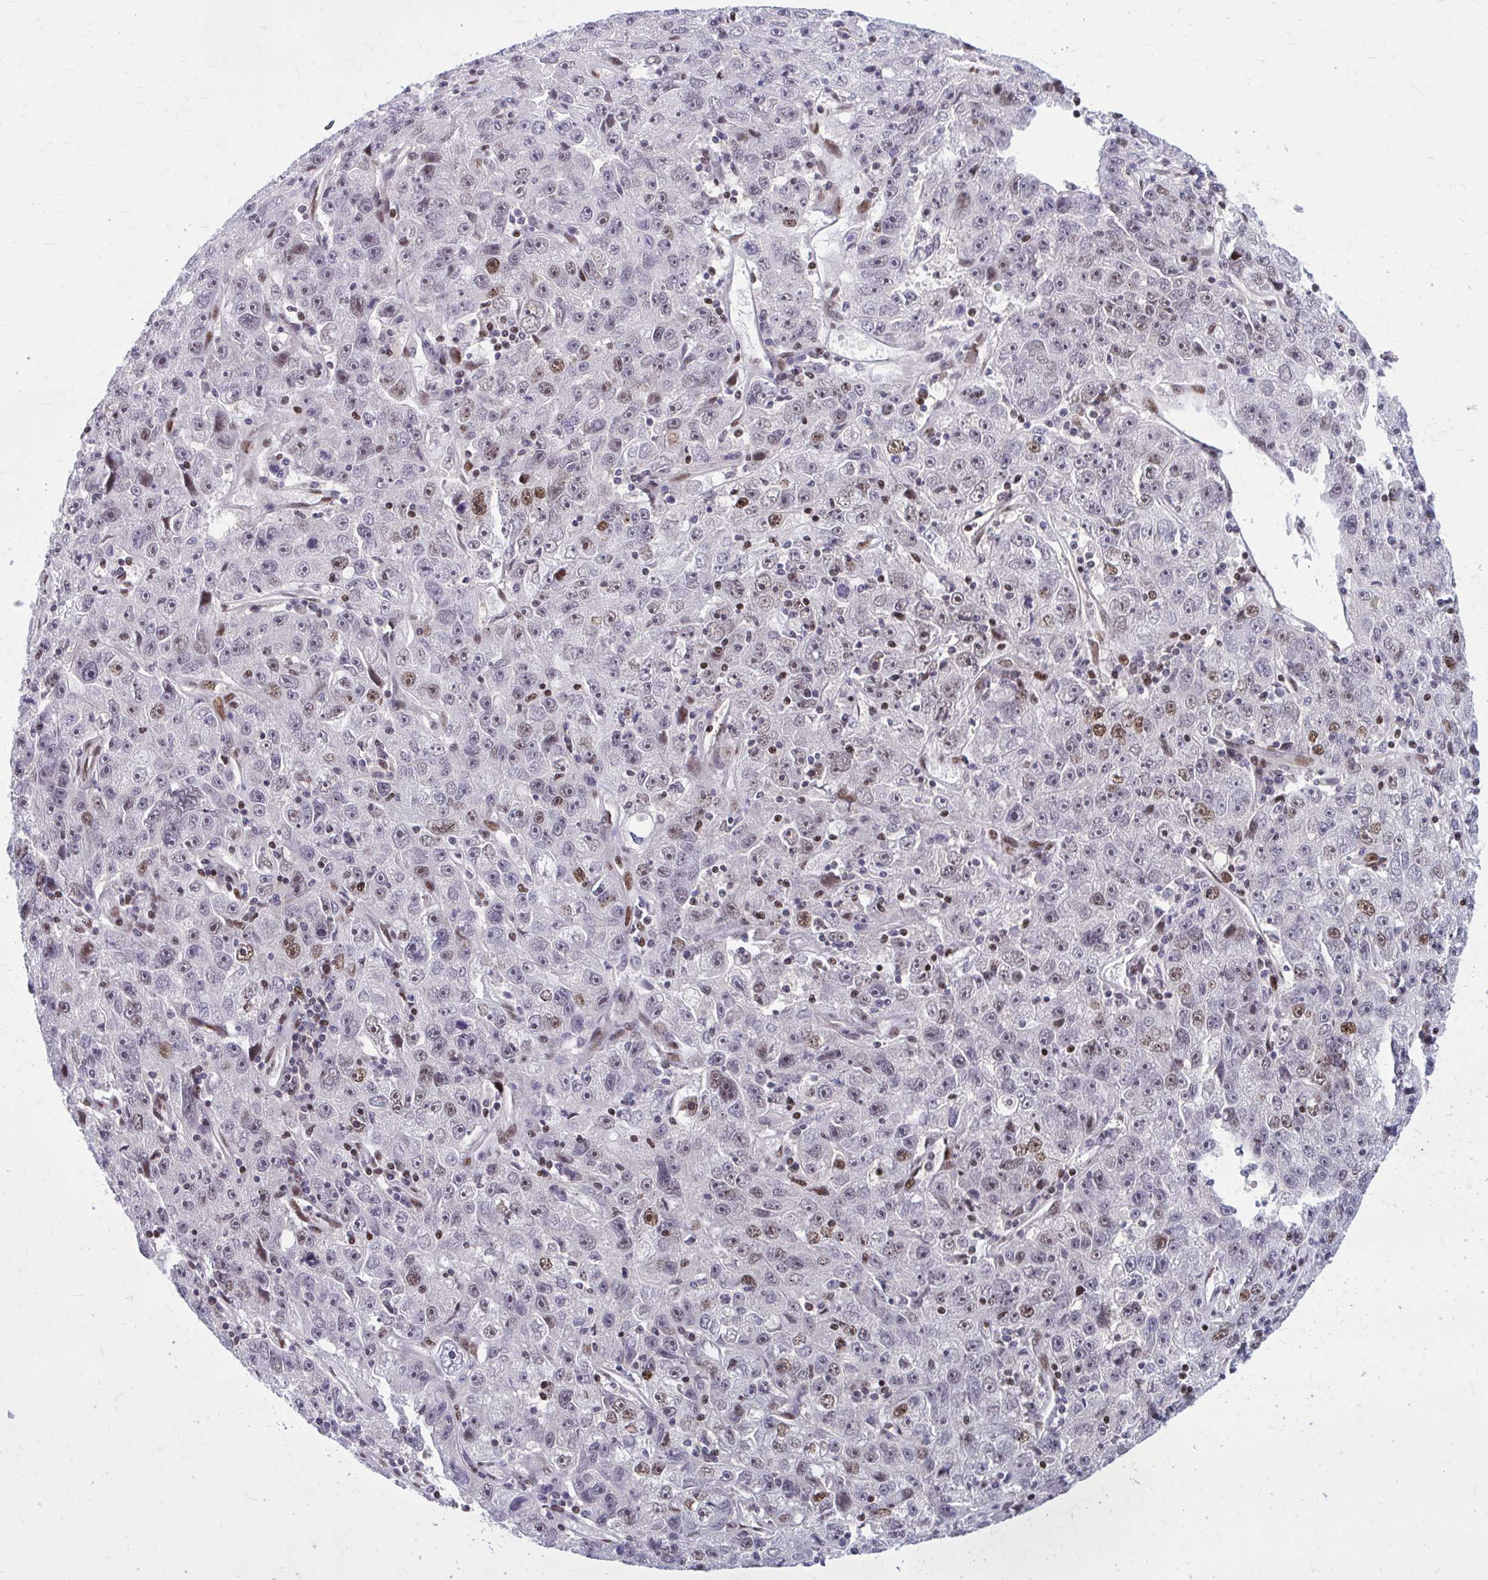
{"staining": {"intensity": "moderate", "quantity": "<25%", "location": "nuclear"}, "tissue": "lung cancer", "cell_type": "Tumor cells", "image_type": "cancer", "snomed": [{"axis": "morphology", "description": "Normal morphology"}, {"axis": "morphology", "description": "Adenocarcinoma, NOS"}, {"axis": "topography", "description": "Lymph node"}, {"axis": "topography", "description": "Lung"}], "caption": "This photomicrograph exhibits immunohistochemistry (IHC) staining of human adenocarcinoma (lung), with low moderate nuclear staining in about <25% of tumor cells.", "gene": "PSME4", "patient": {"sex": "female", "age": 57}}